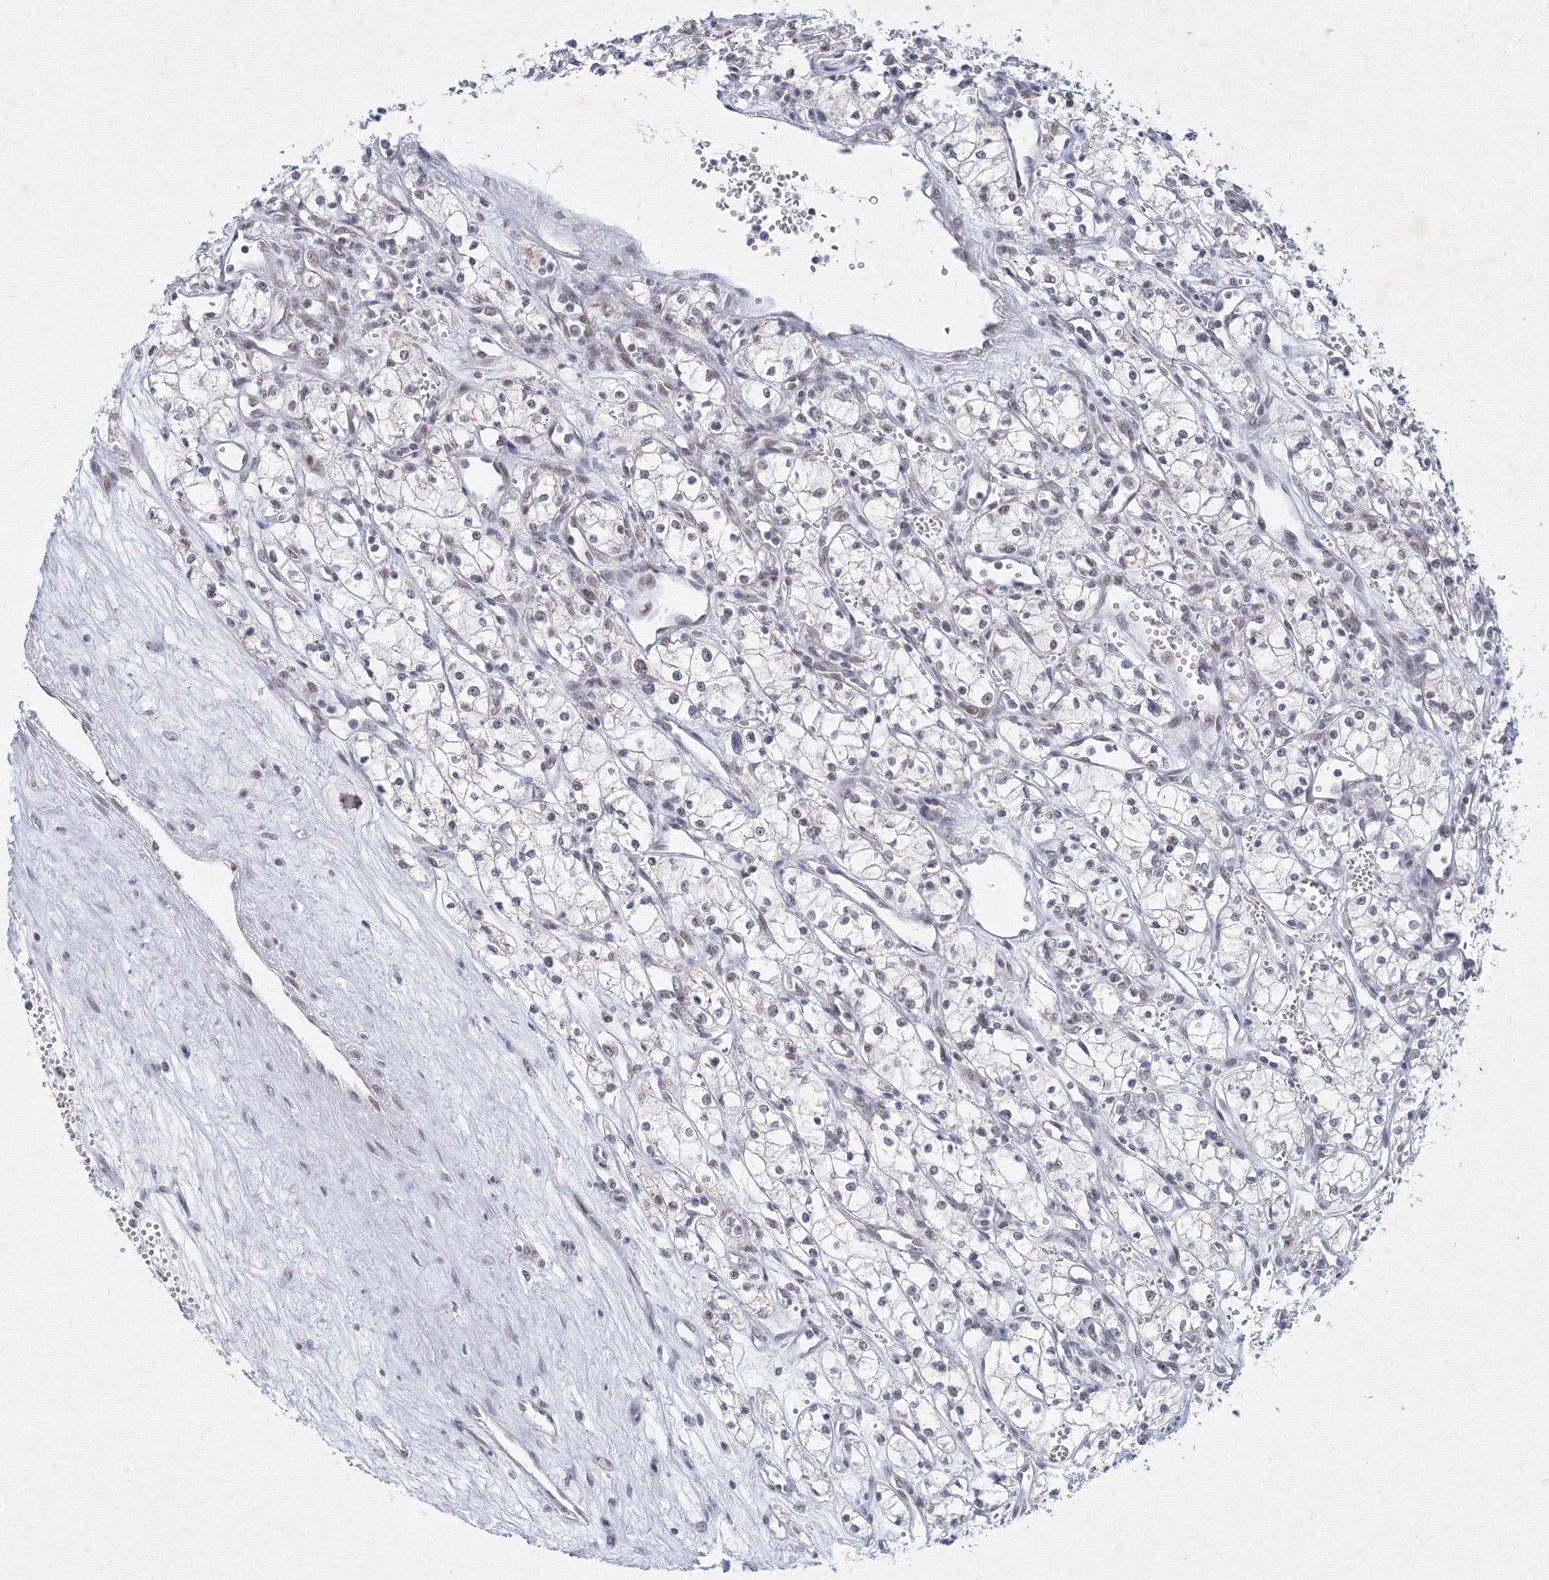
{"staining": {"intensity": "negative", "quantity": "none", "location": "none"}, "tissue": "renal cancer", "cell_type": "Tumor cells", "image_type": "cancer", "snomed": [{"axis": "morphology", "description": "Adenocarcinoma, NOS"}, {"axis": "topography", "description": "Kidney"}], "caption": "This is a histopathology image of immunohistochemistry staining of renal adenocarcinoma, which shows no staining in tumor cells.", "gene": "SF3B6", "patient": {"sex": "male", "age": 59}}